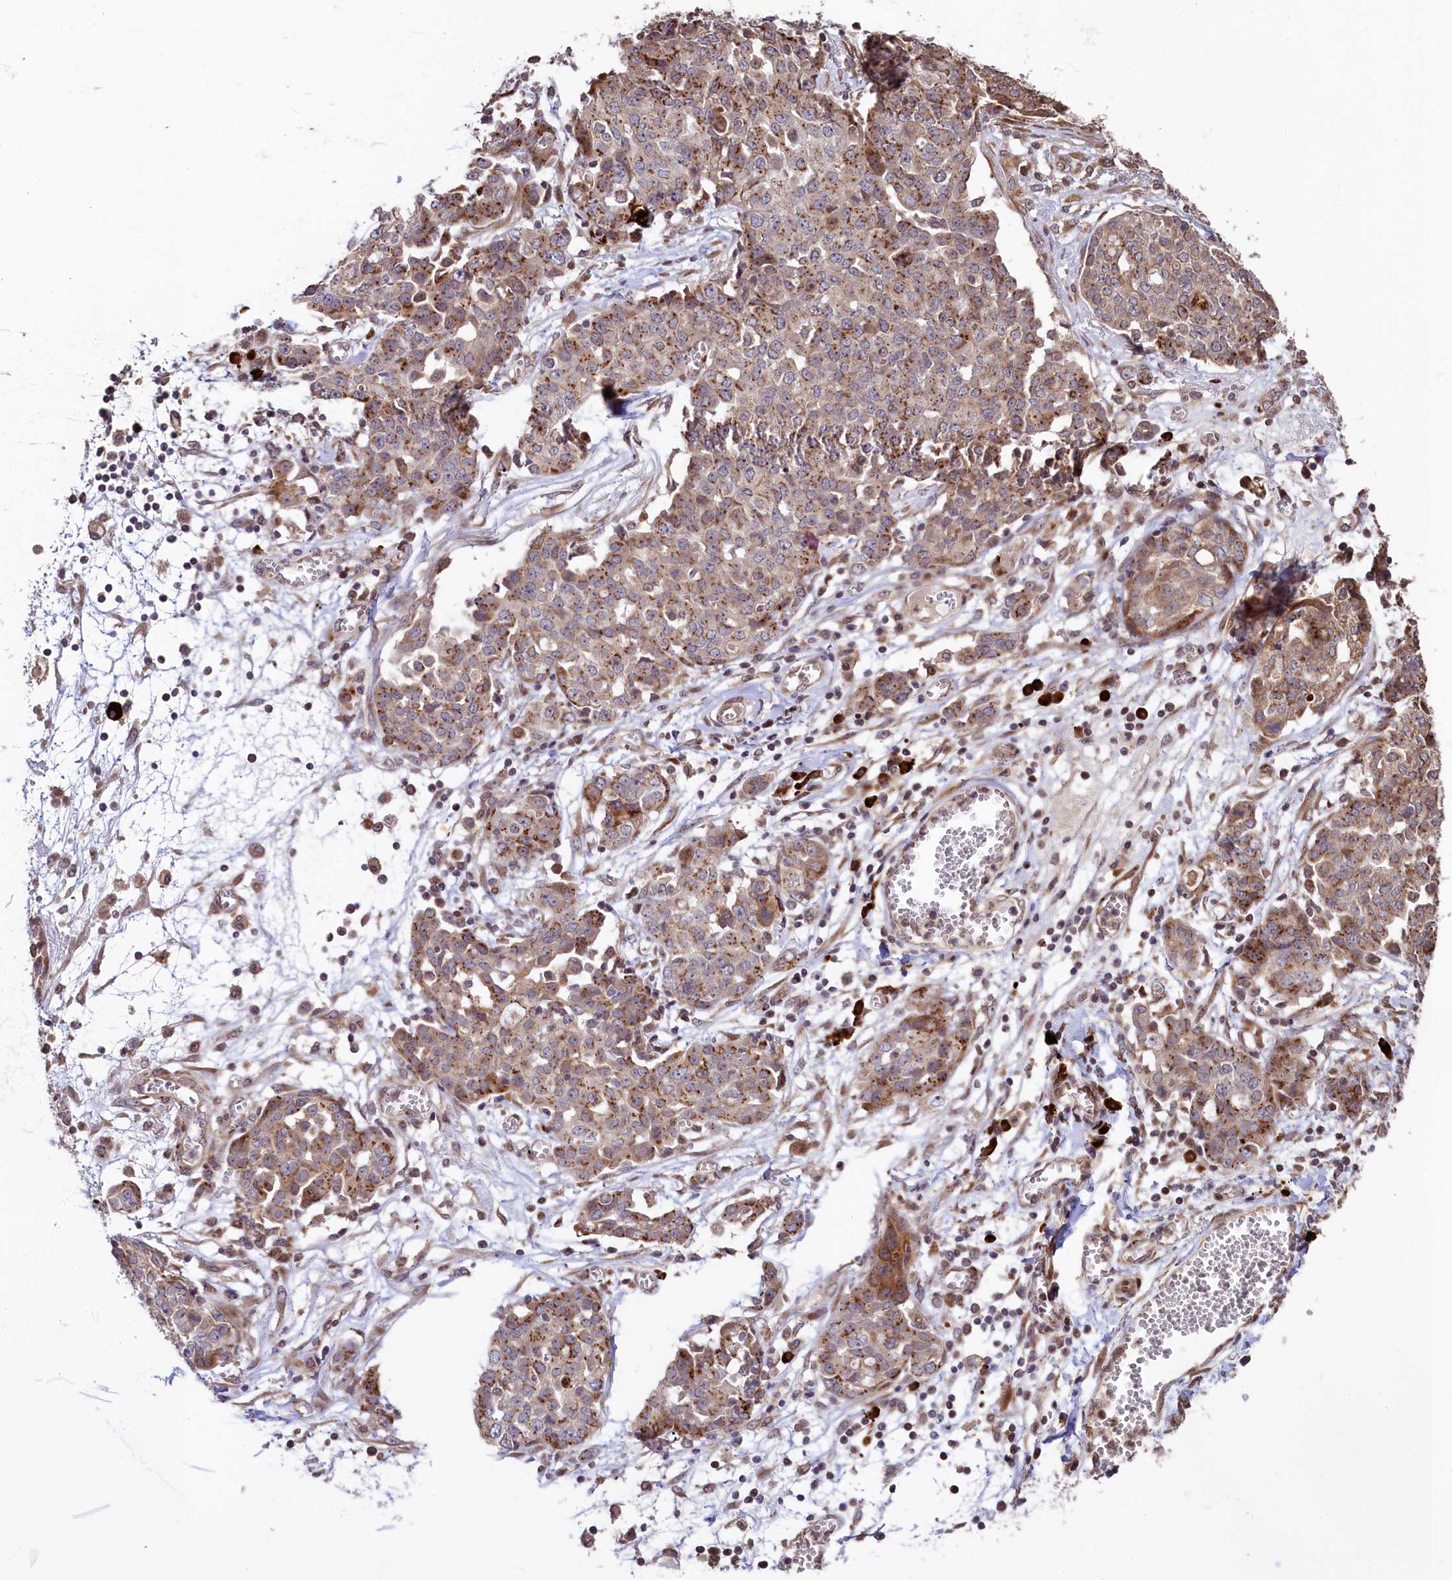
{"staining": {"intensity": "moderate", "quantity": "25%-75%", "location": "cytoplasmic/membranous"}, "tissue": "ovarian cancer", "cell_type": "Tumor cells", "image_type": "cancer", "snomed": [{"axis": "morphology", "description": "Cystadenocarcinoma, serous, NOS"}, {"axis": "topography", "description": "Soft tissue"}, {"axis": "topography", "description": "Ovary"}], "caption": "Protein analysis of serous cystadenocarcinoma (ovarian) tissue reveals moderate cytoplasmic/membranous expression in approximately 25%-75% of tumor cells. The staining was performed using DAB, with brown indicating positive protein expression. Nuclei are stained blue with hematoxylin.", "gene": "C5orf15", "patient": {"sex": "female", "age": 57}}